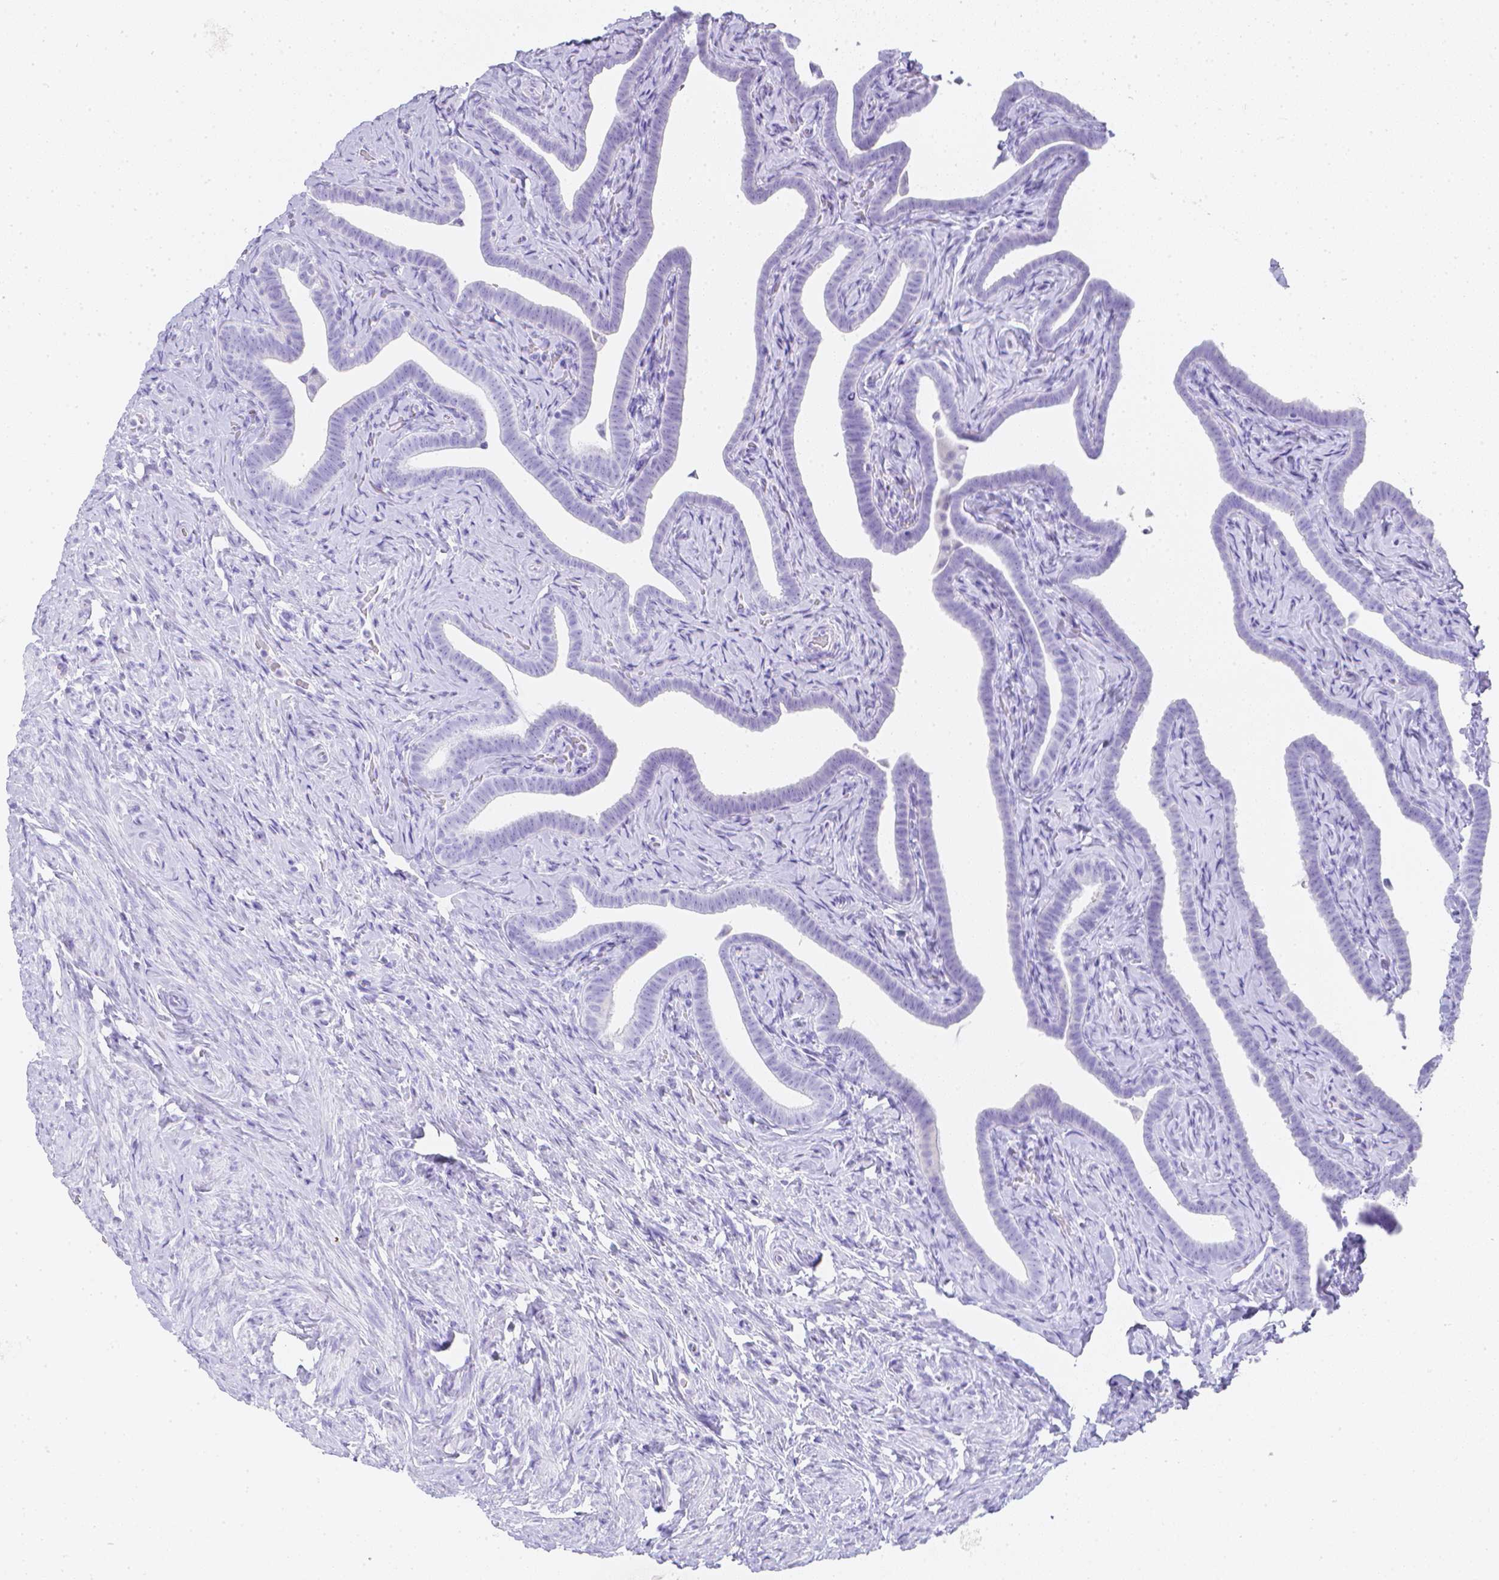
{"staining": {"intensity": "negative", "quantity": "none", "location": "none"}, "tissue": "fallopian tube", "cell_type": "Glandular cells", "image_type": "normal", "snomed": [{"axis": "morphology", "description": "Normal tissue, NOS"}, {"axis": "topography", "description": "Fallopian tube"}], "caption": "Image shows no significant protein positivity in glandular cells of unremarkable fallopian tube.", "gene": "LGALS4", "patient": {"sex": "female", "age": 69}}